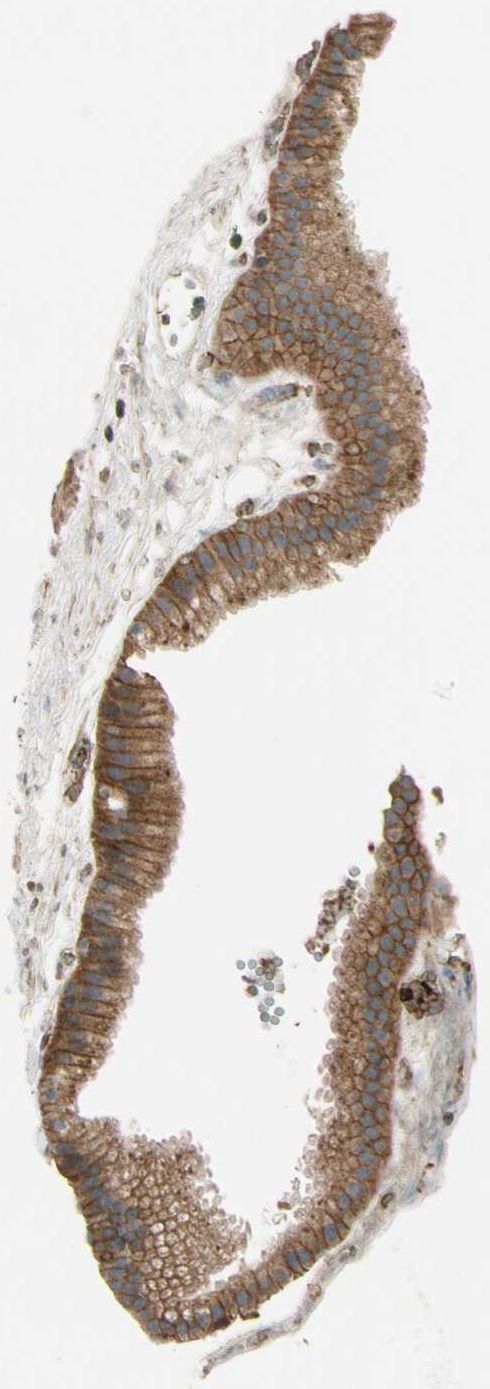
{"staining": {"intensity": "strong", "quantity": ">75%", "location": "cytoplasmic/membranous"}, "tissue": "gallbladder", "cell_type": "Glandular cells", "image_type": "normal", "snomed": [{"axis": "morphology", "description": "Normal tissue, NOS"}, {"axis": "topography", "description": "Gallbladder"}], "caption": "Human gallbladder stained for a protein (brown) shows strong cytoplasmic/membranous positive positivity in about >75% of glandular cells.", "gene": "MST1R", "patient": {"sex": "female", "age": 63}}